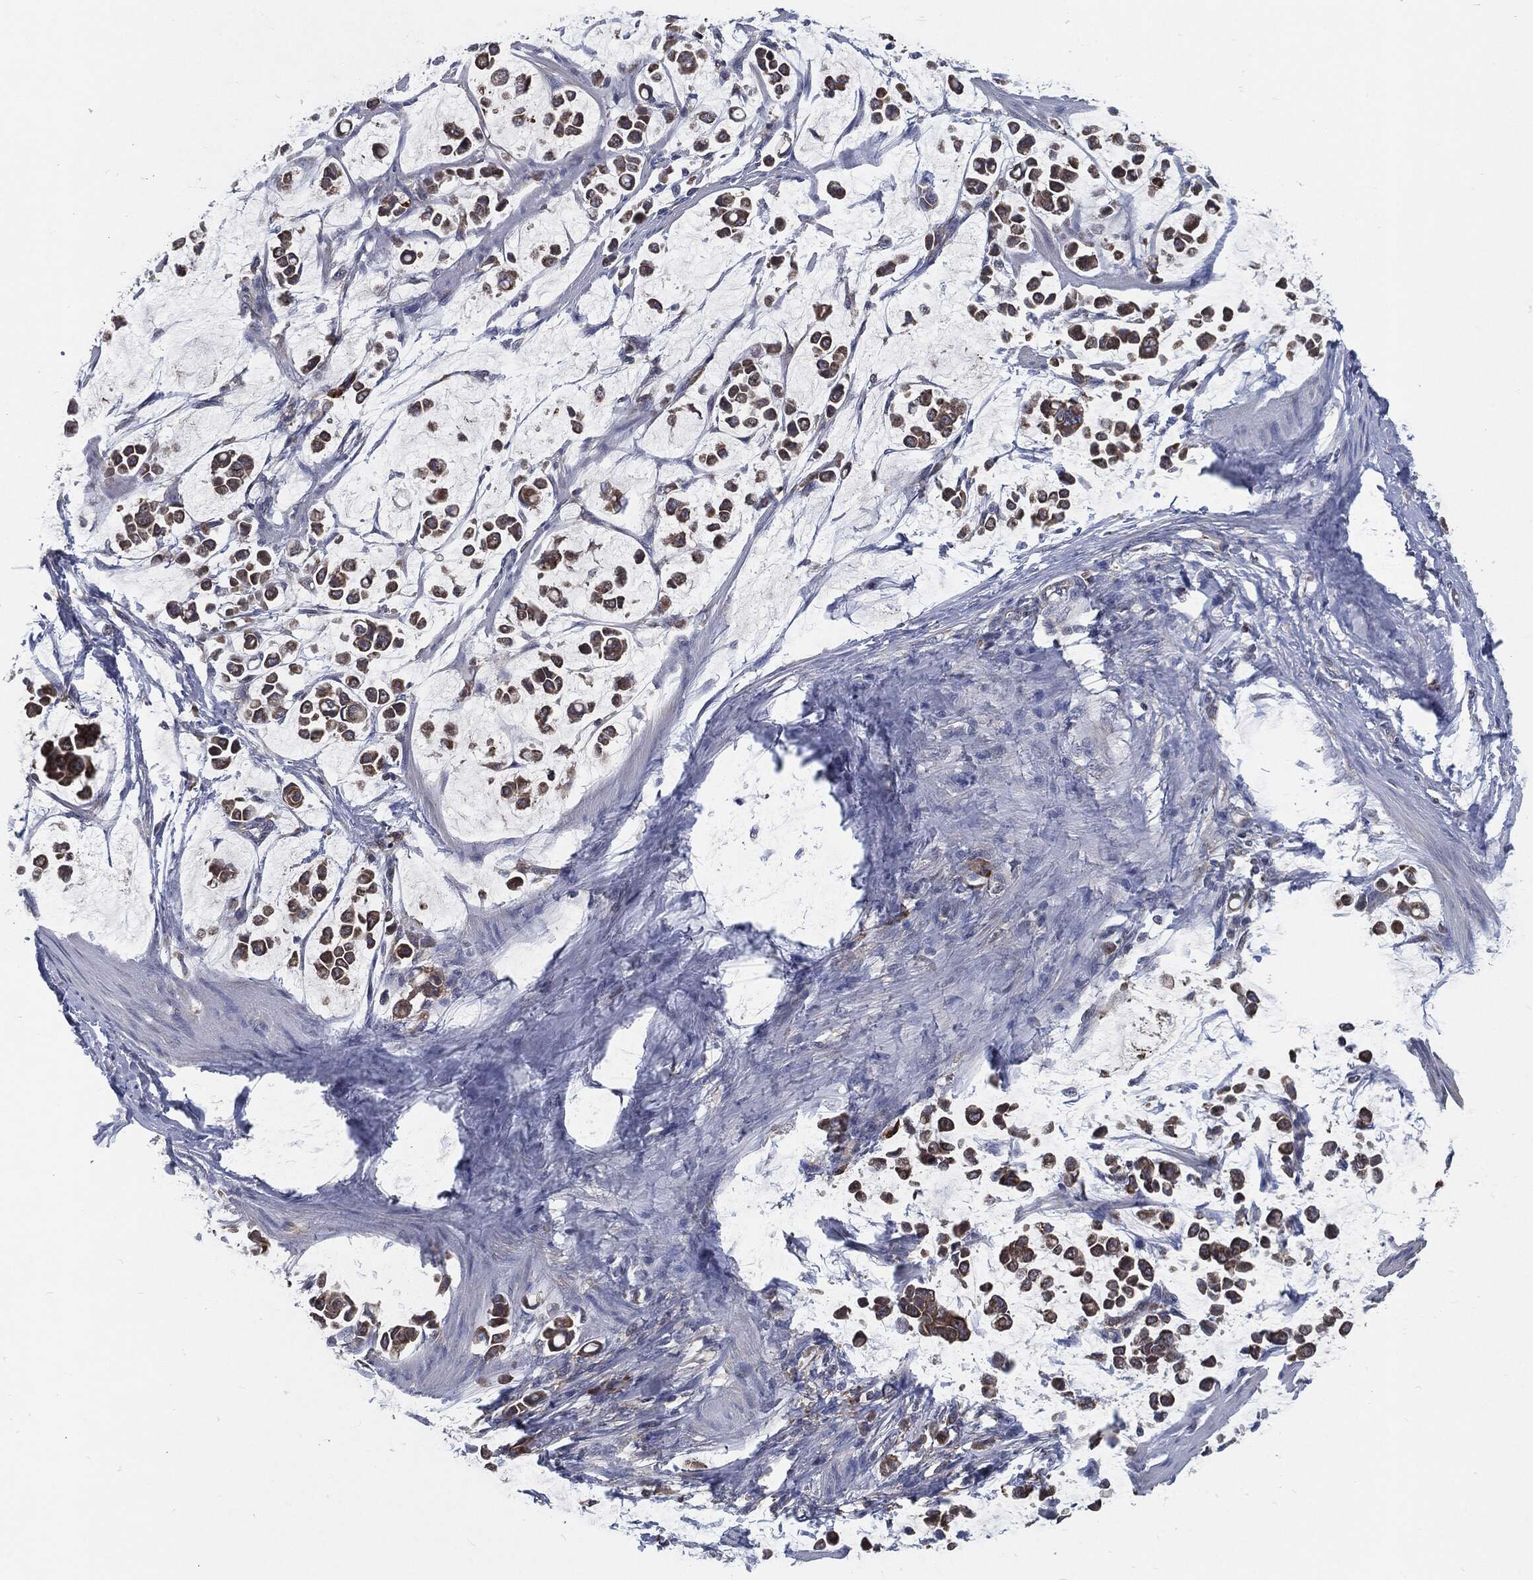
{"staining": {"intensity": "strong", "quantity": "25%-75%", "location": "cytoplasmic/membranous"}, "tissue": "stomach cancer", "cell_type": "Tumor cells", "image_type": "cancer", "snomed": [{"axis": "morphology", "description": "Adenocarcinoma, NOS"}, {"axis": "topography", "description": "Stomach"}], "caption": "The histopathology image reveals staining of stomach cancer, revealing strong cytoplasmic/membranous protein staining (brown color) within tumor cells. Nuclei are stained in blue.", "gene": "PRDX4", "patient": {"sex": "male", "age": 82}}